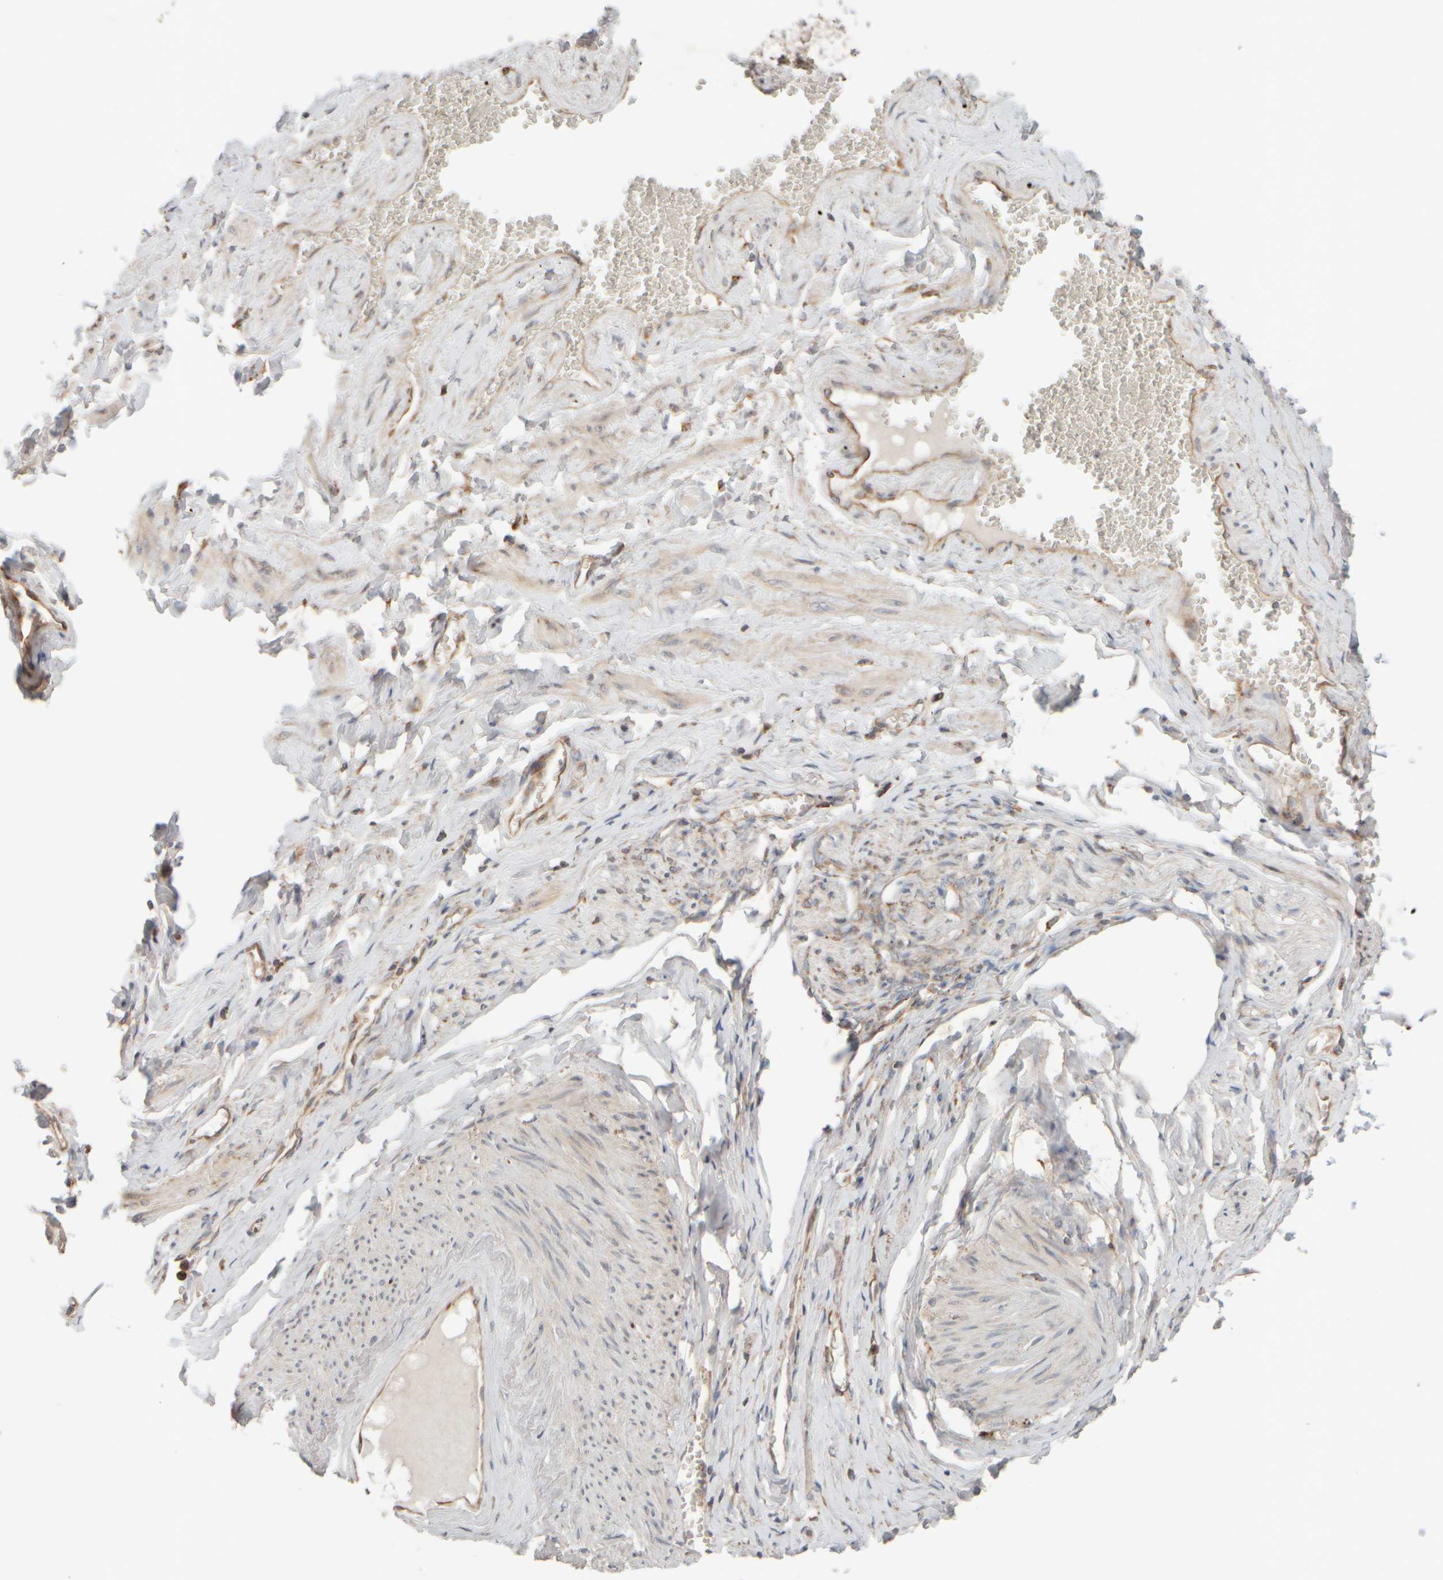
{"staining": {"intensity": "negative", "quantity": "none", "location": "none"}, "tissue": "adipose tissue", "cell_type": "Adipocytes", "image_type": "normal", "snomed": [{"axis": "morphology", "description": "Normal tissue, NOS"}, {"axis": "topography", "description": "Vascular tissue"}, {"axis": "topography", "description": "Fallopian tube"}, {"axis": "topography", "description": "Ovary"}], "caption": "Adipocytes are negative for brown protein staining in normal adipose tissue. (DAB (3,3'-diaminobenzidine) IHC with hematoxylin counter stain).", "gene": "EIF2B3", "patient": {"sex": "female", "age": 67}}